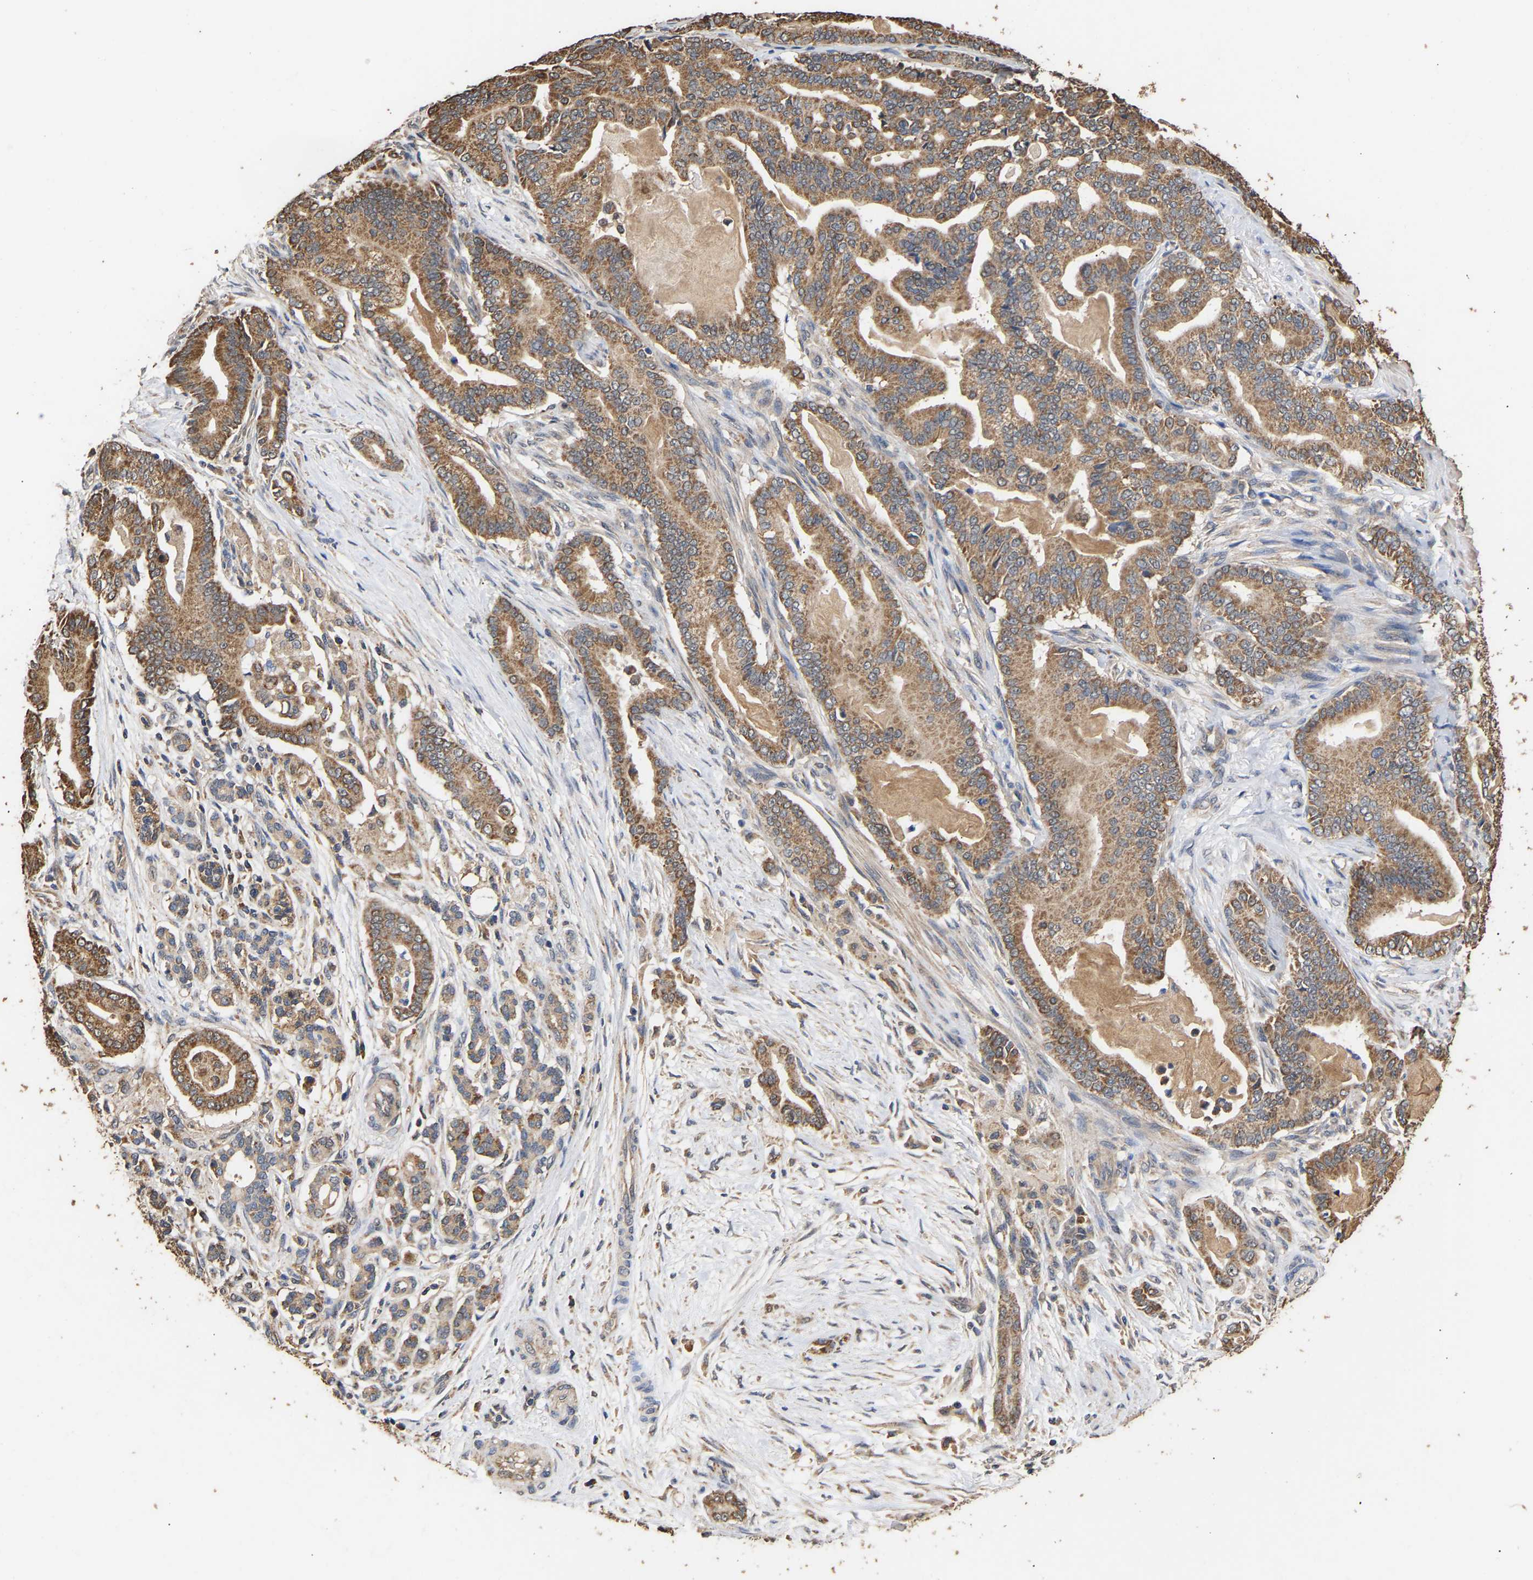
{"staining": {"intensity": "moderate", "quantity": ">75%", "location": "cytoplasmic/membranous"}, "tissue": "pancreatic cancer", "cell_type": "Tumor cells", "image_type": "cancer", "snomed": [{"axis": "morphology", "description": "Normal tissue, NOS"}, {"axis": "morphology", "description": "Adenocarcinoma, NOS"}, {"axis": "topography", "description": "Pancreas"}], "caption": "Tumor cells show medium levels of moderate cytoplasmic/membranous positivity in about >75% of cells in human pancreatic cancer. (IHC, brightfield microscopy, high magnification).", "gene": "ZNF26", "patient": {"sex": "male", "age": 63}}